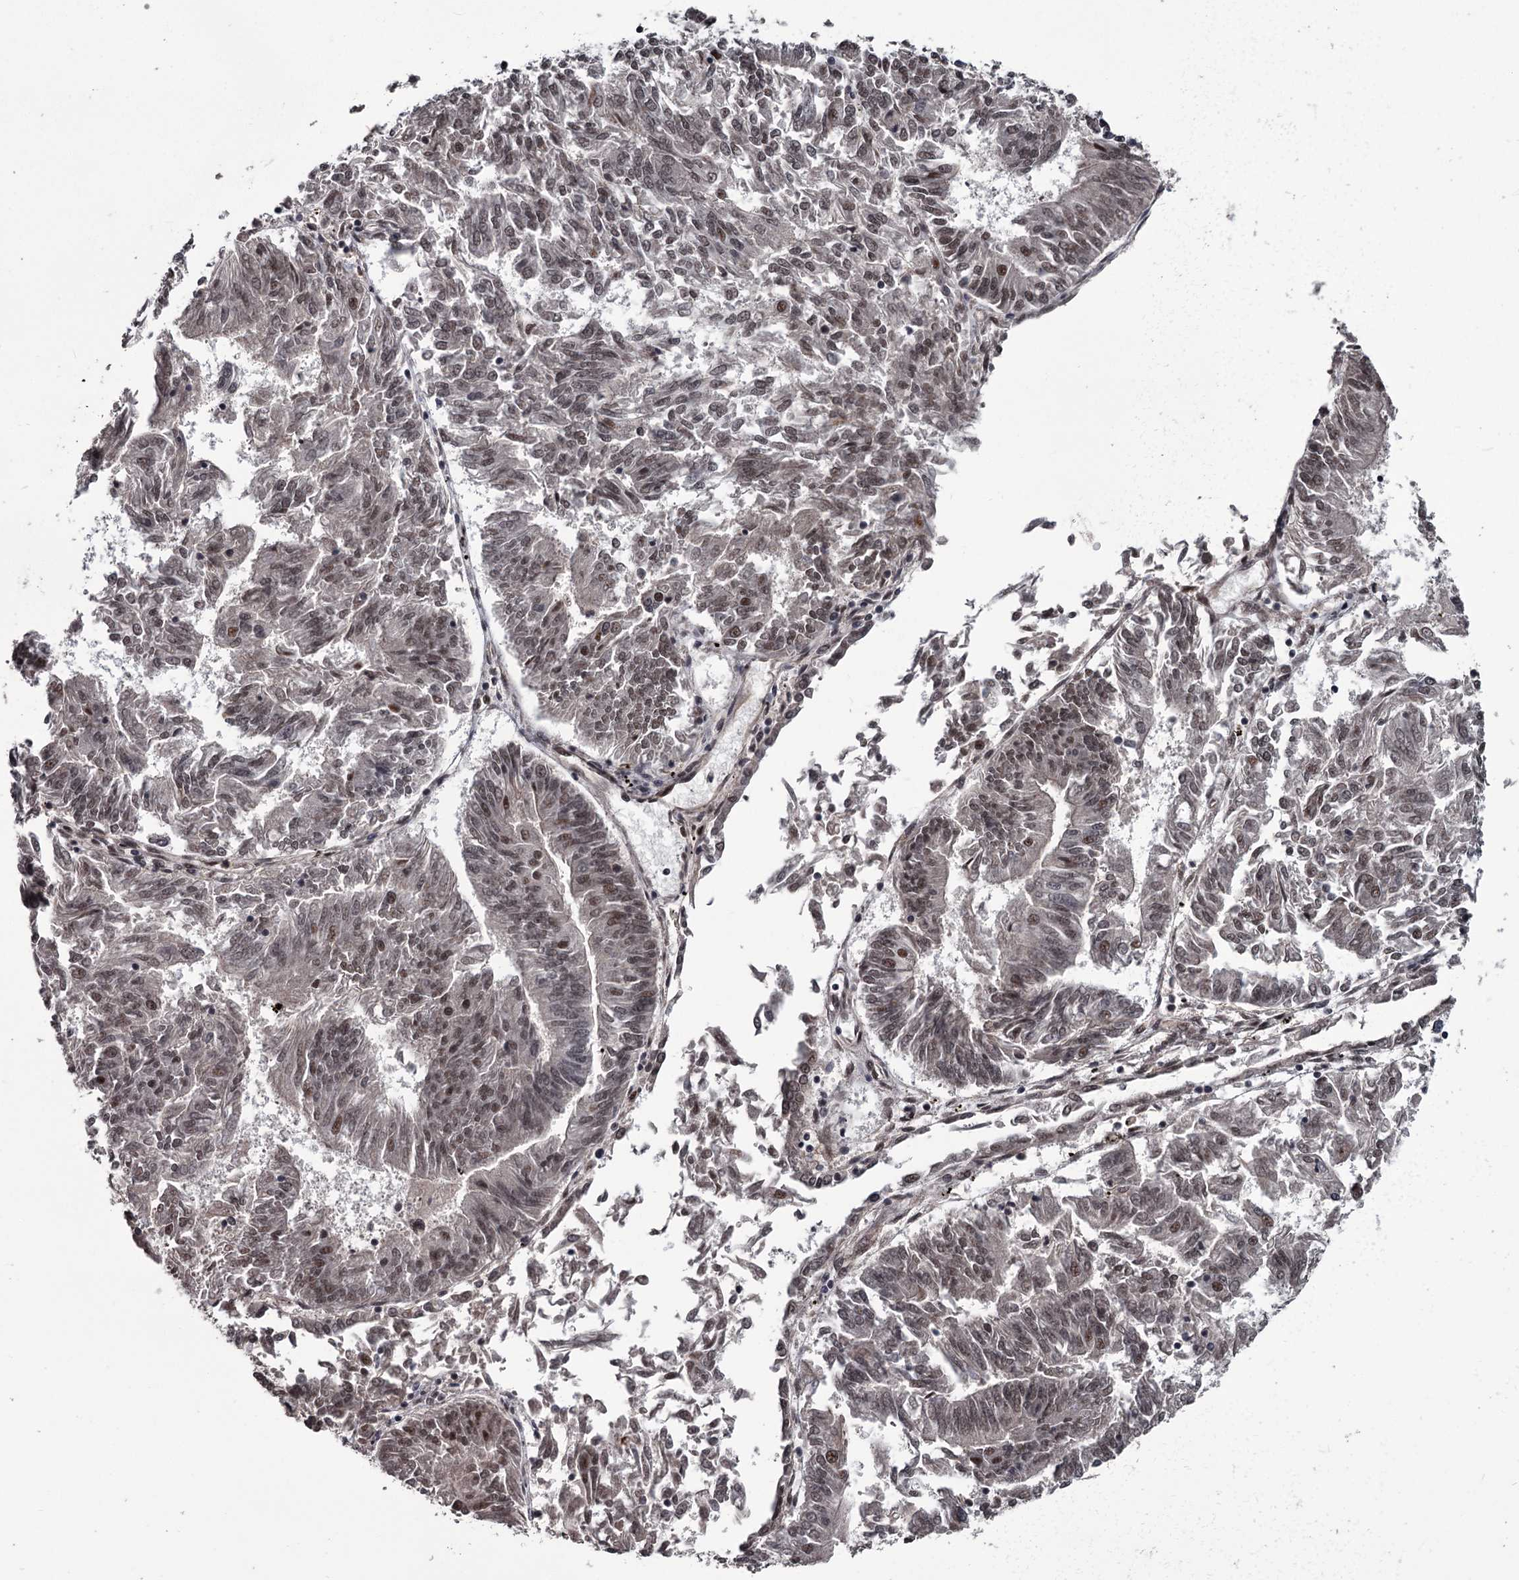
{"staining": {"intensity": "weak", "quantity": "25%-75%", "location": "nuclear"}, "tissue": "endometrial cancer", "cell_type": "Tumor cells", "image_type": "cancer", "snomed": [{"axis": "morphology", "description": "Adenocarcinoma, NOS"}, {"axis": "topography", "description": "Endometrium"}], "caption": "Endometrial cancer (adenocarcinoma) stained for a protein shows weak nuclear positivity in tumor cells.", "gene": "CDC42EP2", "patient": {"sex": "female", "age": 58}}